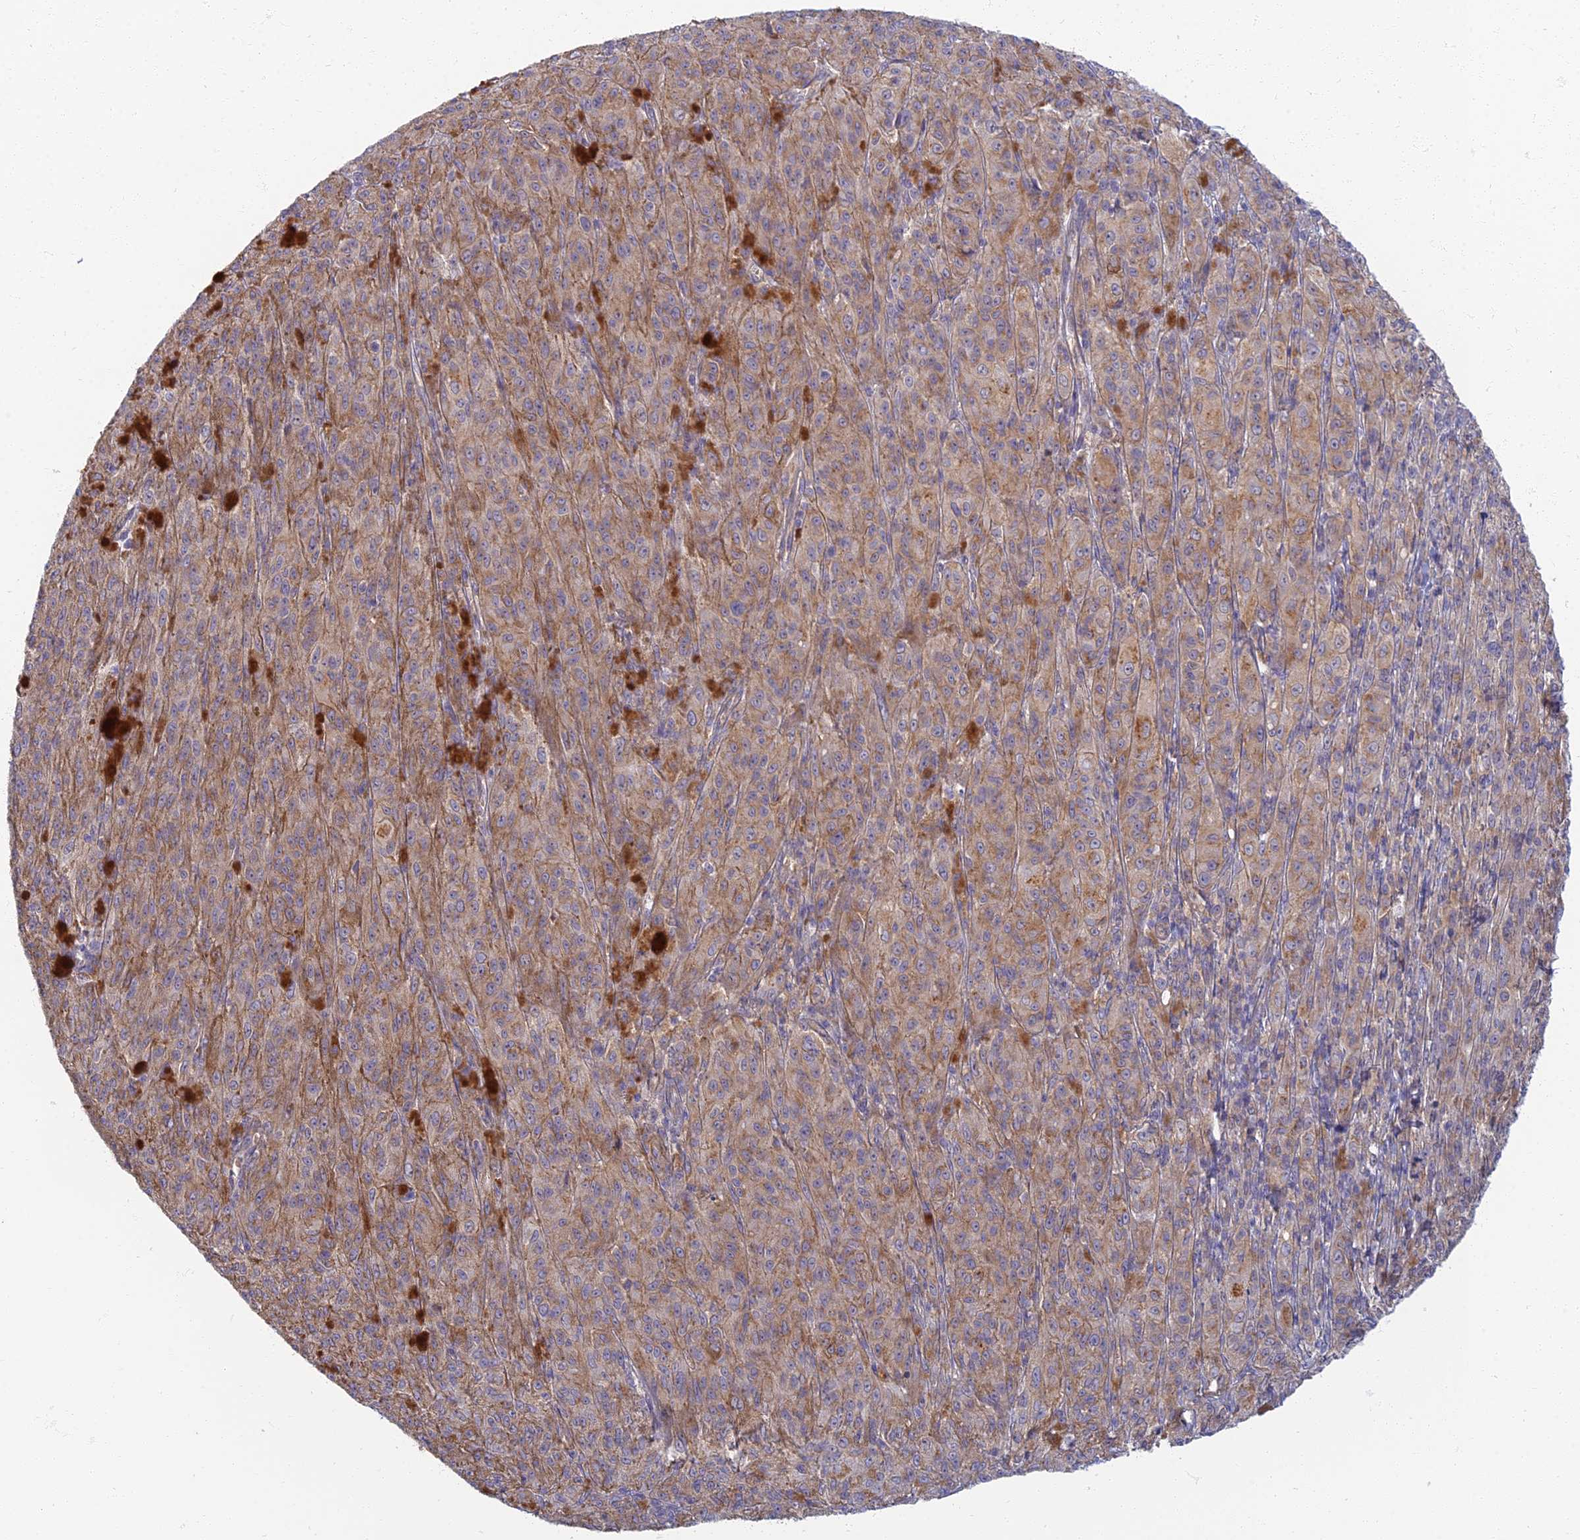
{"staining": {"intensity": "weak", "quantity": "25%-75%", "location": "cytoplasmic/membranous"}, "tissue": "melanoma", "cell_type": "Tumor cells", "image_type": "cancer", "snomed": [{"axis": "morphology", "description": "Malignant melanoma, NOS"}, {"axis": "topography", "description": "Skin"}], "caption": "This image exhibits melanoma stained with immunohistochemistry (IHC) to label a protein in brown. The cytoplasmic/membranous of tumor cells show weak positivity for the protein. Nuclei are counter-stained blue.", "gene": "PROX2", "patient": {"sex": "female", "age": 52}}